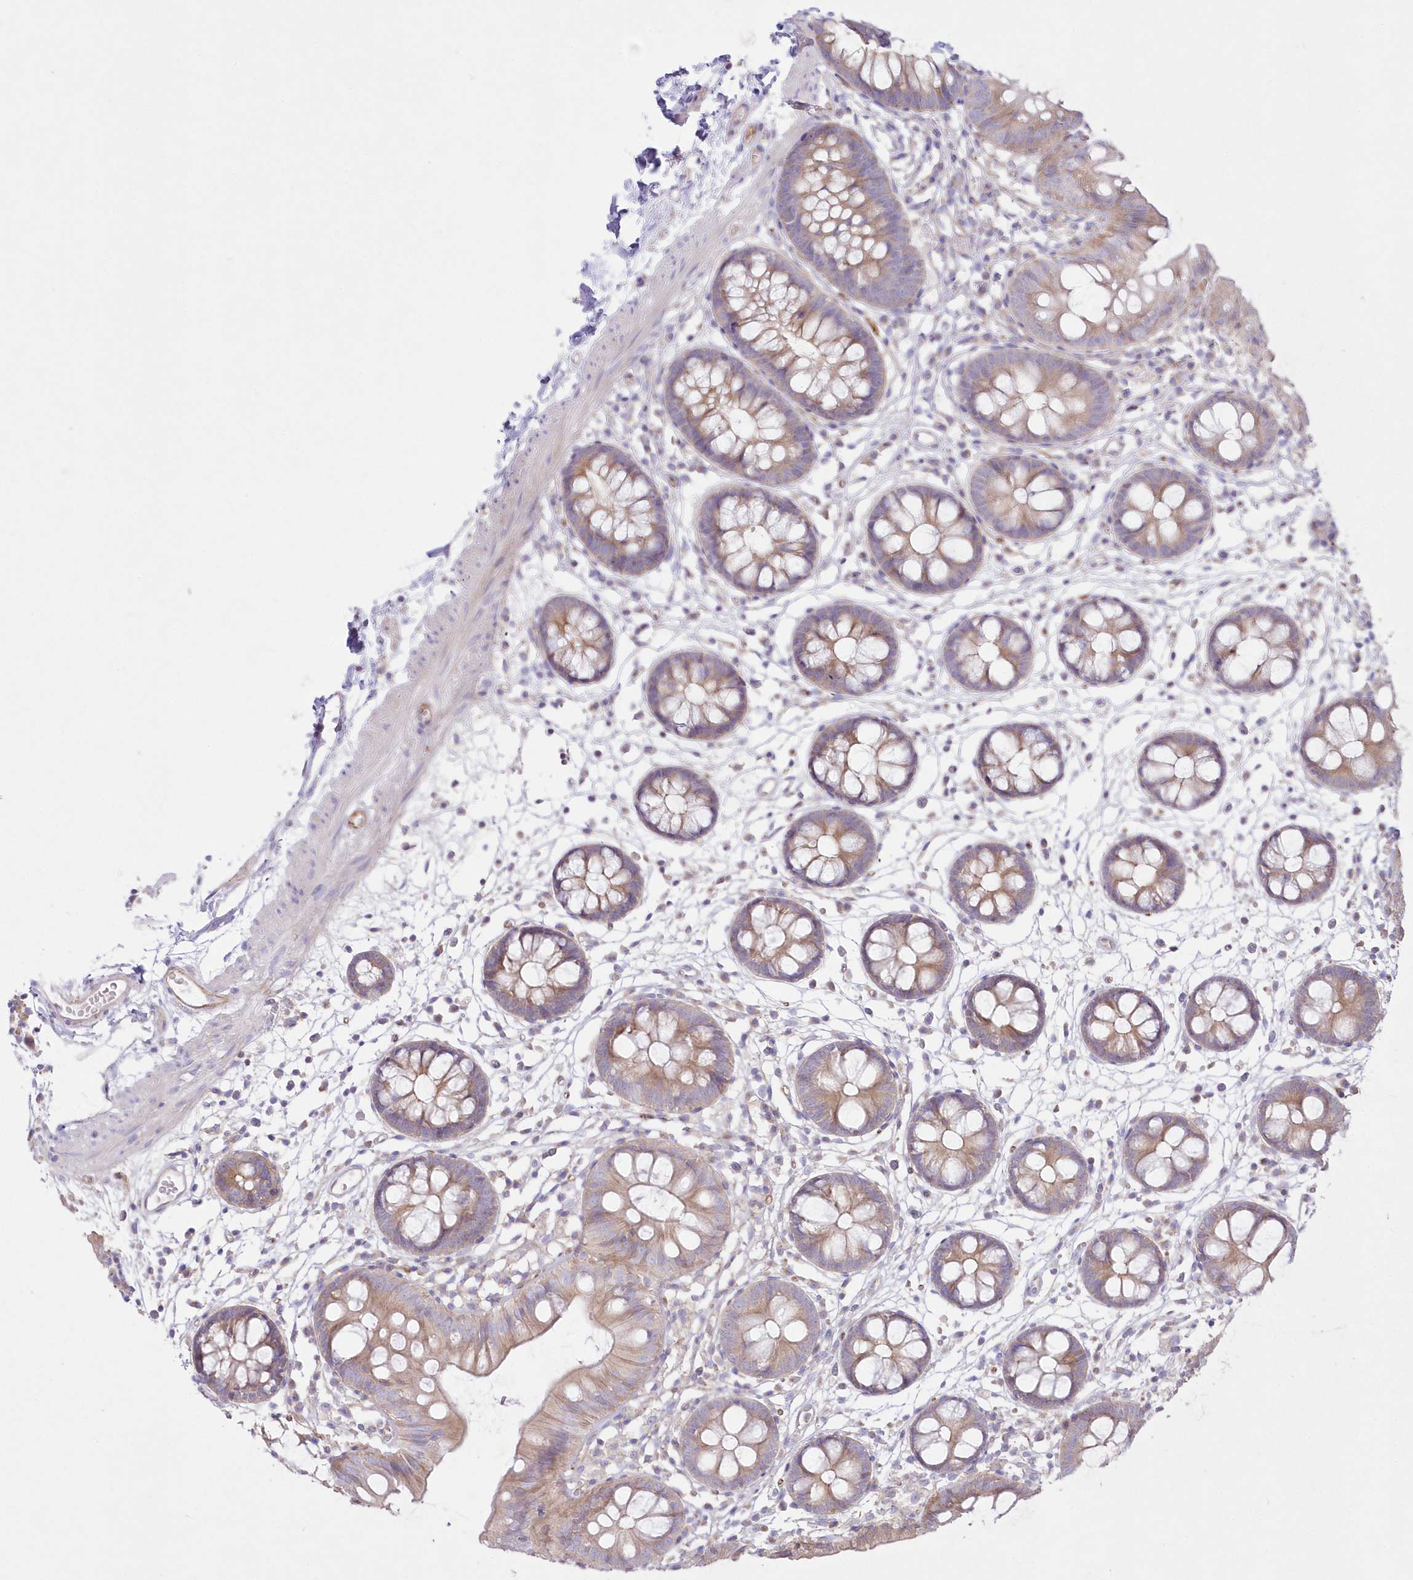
{"staining": {"intensity": "negative", "quantity": "none", "location": "none"}, "tissue": "colon", "cell_type": "Endothelial cells", "image_type": "normal", "snomed": [{"axis": "morphology", "description": "Normal tissue, NOS"}, {"axis": "topography", "description": "Colon"}], "caption": "This is an IHC histopathology image of normal human colon. There is no staining in endothelial cells.", "gene": "ZNF843", "patient": {"sex": "male", "age": 56}}